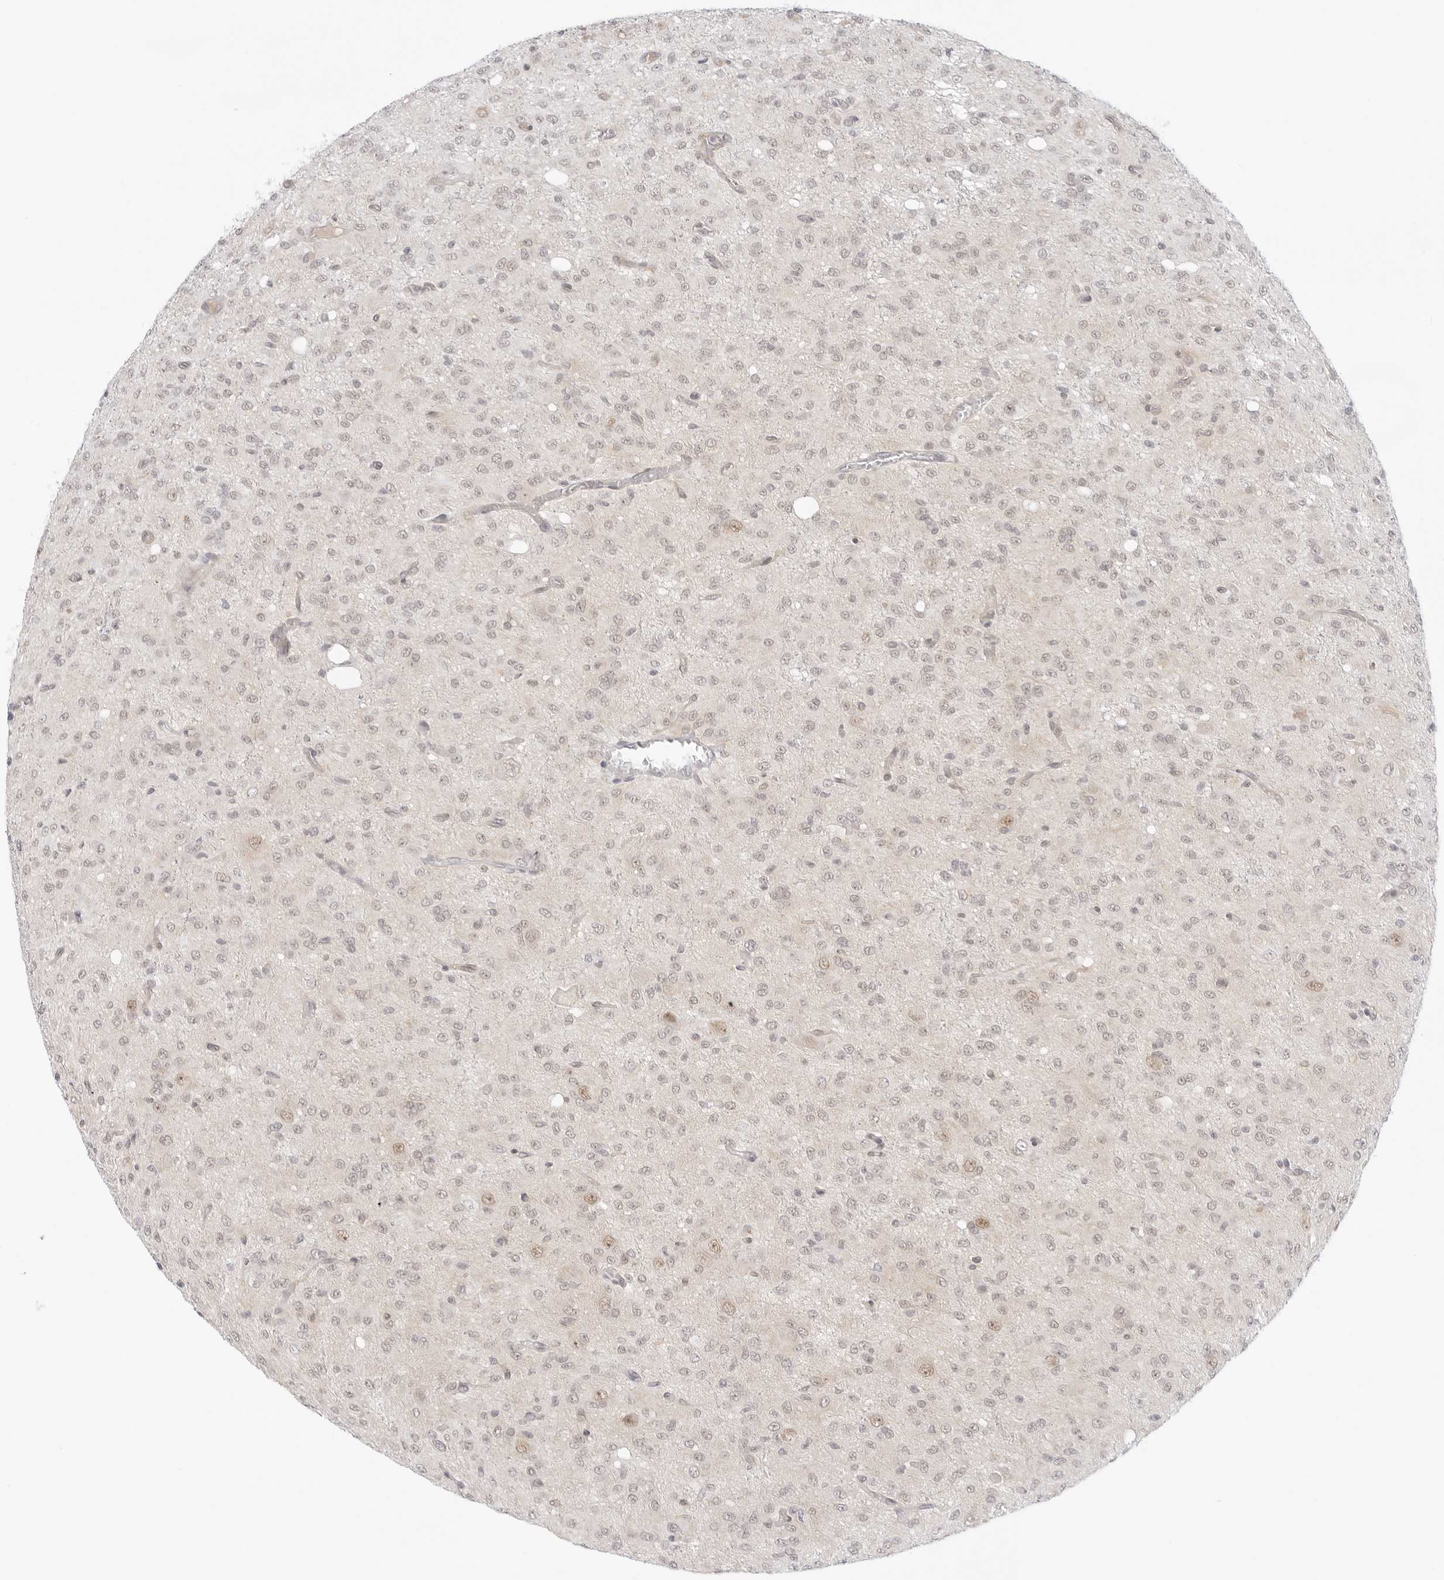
{"staining": {"intensity": "weak", "quantity": ">75%", "location": "nuclear"}, "tissue": "glioma", "cell_type": "Tumor cells", "image_type": "cancer", "snomed": [{"axis": "morphology", "description": "Glioma, malignant, High grade"}, {"axis": "topography", "description": "Brain"}], "caption": "Immunohistochemistry of glioma shows low levels of weak nuclear expression in approximately >75% of tumor cells.", "gene": "MED18", "patient": {"sex": "female", "age": 59}}